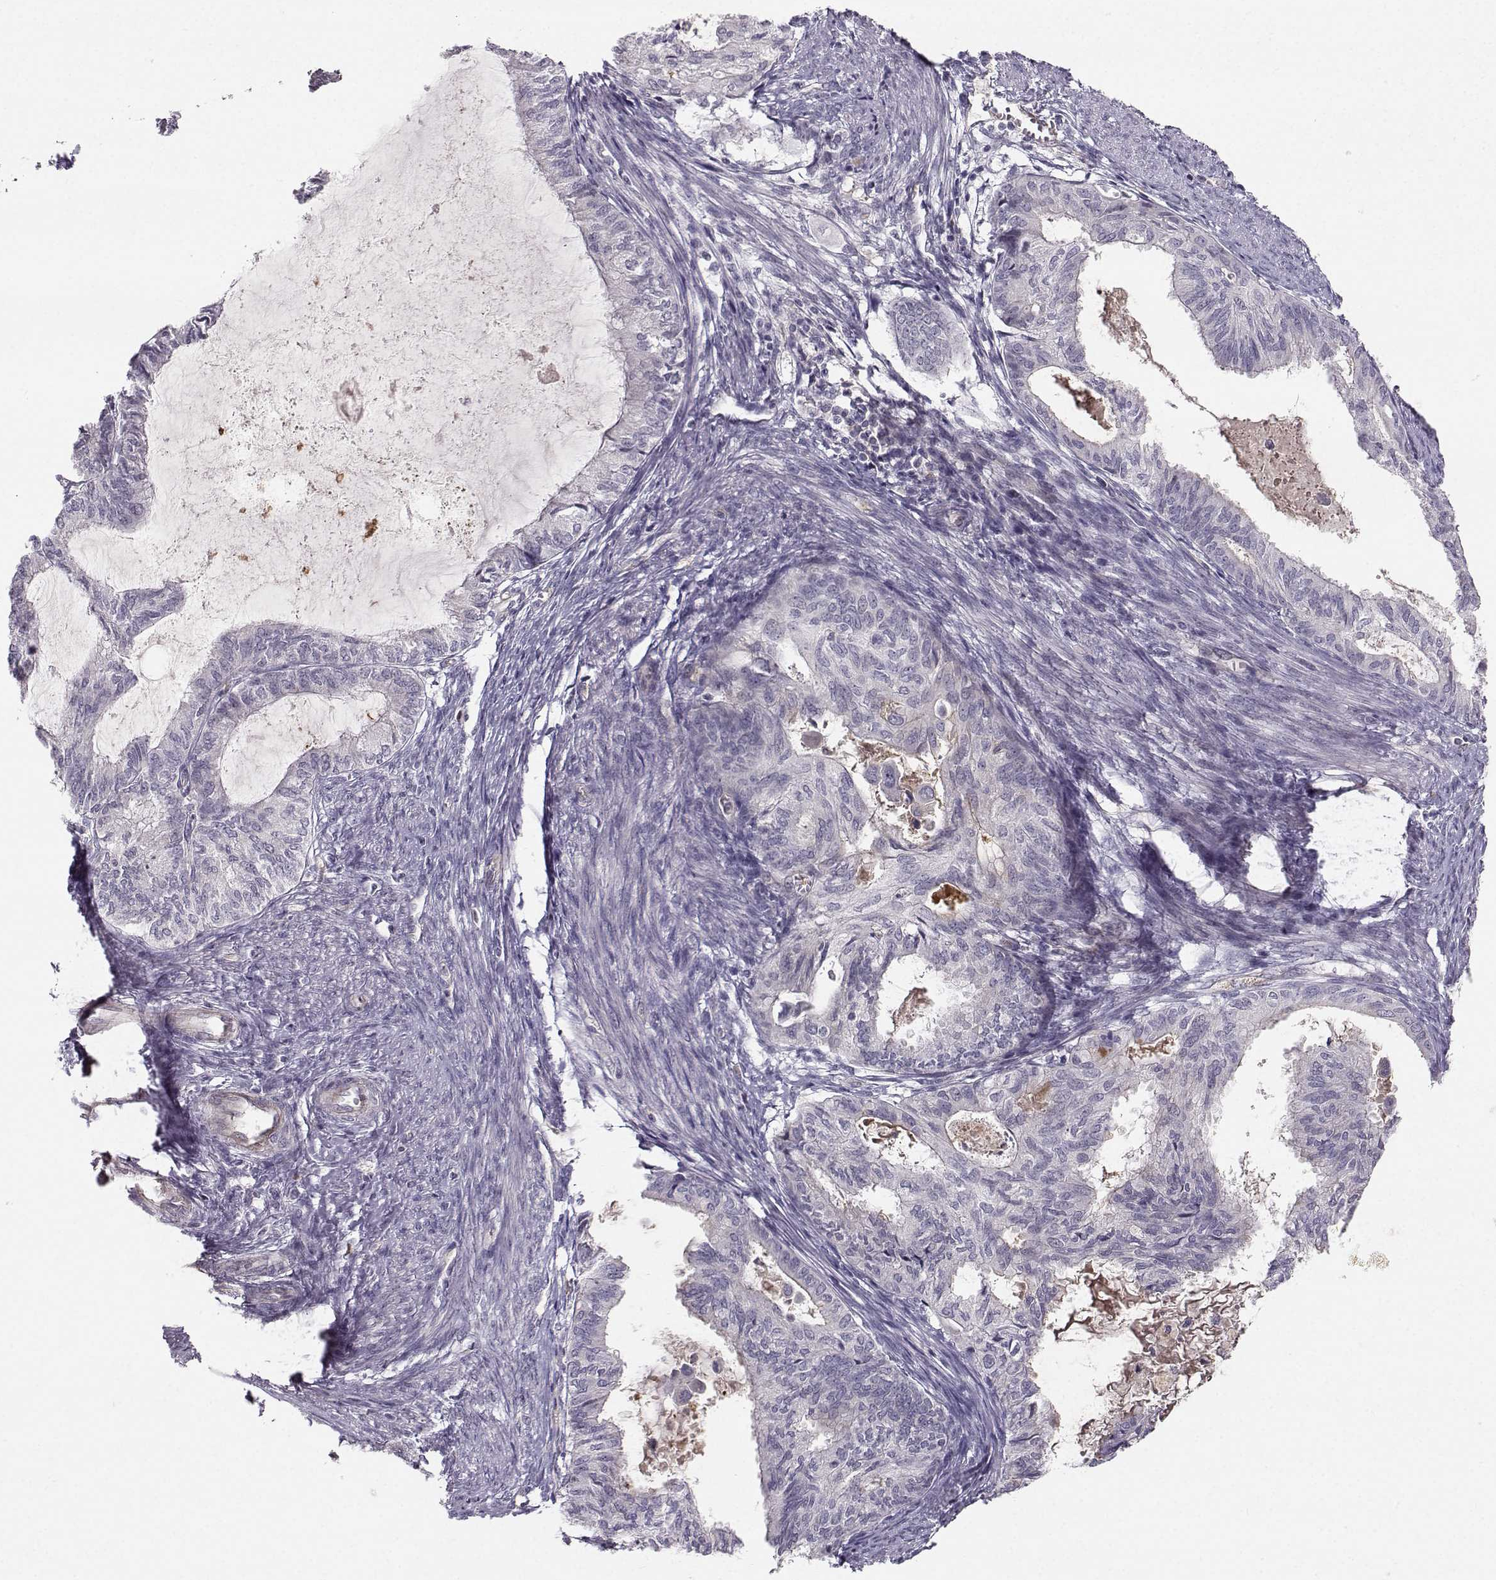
{"staining": {"intensity": "negative", "quantity": "none", "location": "none"}, "tissue": "endometrial cancer", "cell_type": "Tumor cells", "image_type": "cancer", "snomed": [{"axis": "morphology", "description": "Adenocarcinoma, NOS"}, {"axis": "topography", "description": "Endometrium"}], "caption": "This is an immunohistochemistry histopathology image of human adenocarcinoma (endometrial). There is no staining in tumor cells.", "gene": "OPRD1", "patient": {"sex": "female", "age": 86}}